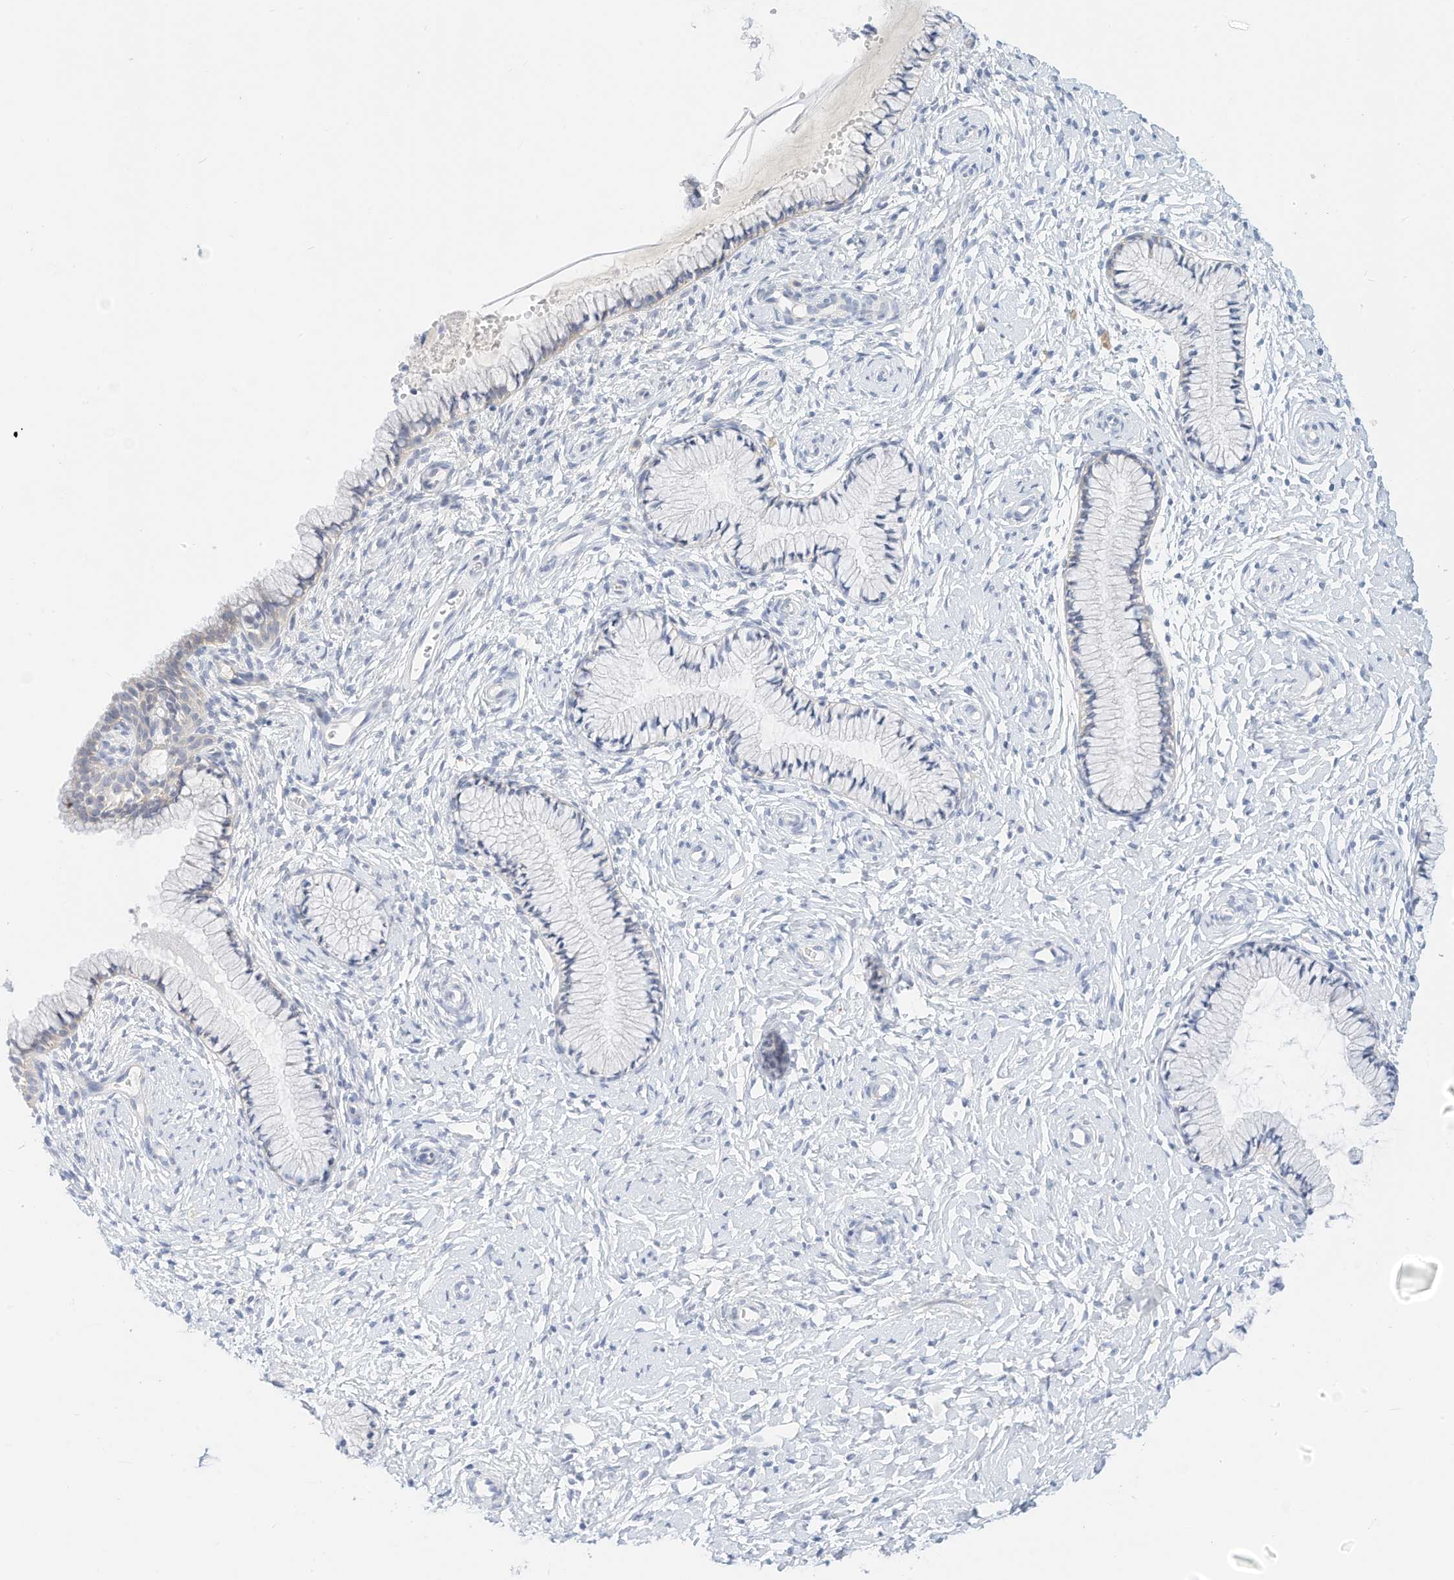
{"staining": {"intensity": "negative", "quantity": "none", "location": "none"}, "tissue": "cervix", "cell_type": "Glandular cells", "image_type": "normal", "snomed": [{"axis": "morphology", "description": "Normal tissue, NOS"}, {"axis": "topography", "description": "Cervix"}], "caption": "DAB (3,3'-diaminobenzidine) immunohistochemical staining of benign cervix demonstrates no significant staining in glandular cells.", "gene": "SPOCD1", "patient": {"sex": "female", "age": 33}}